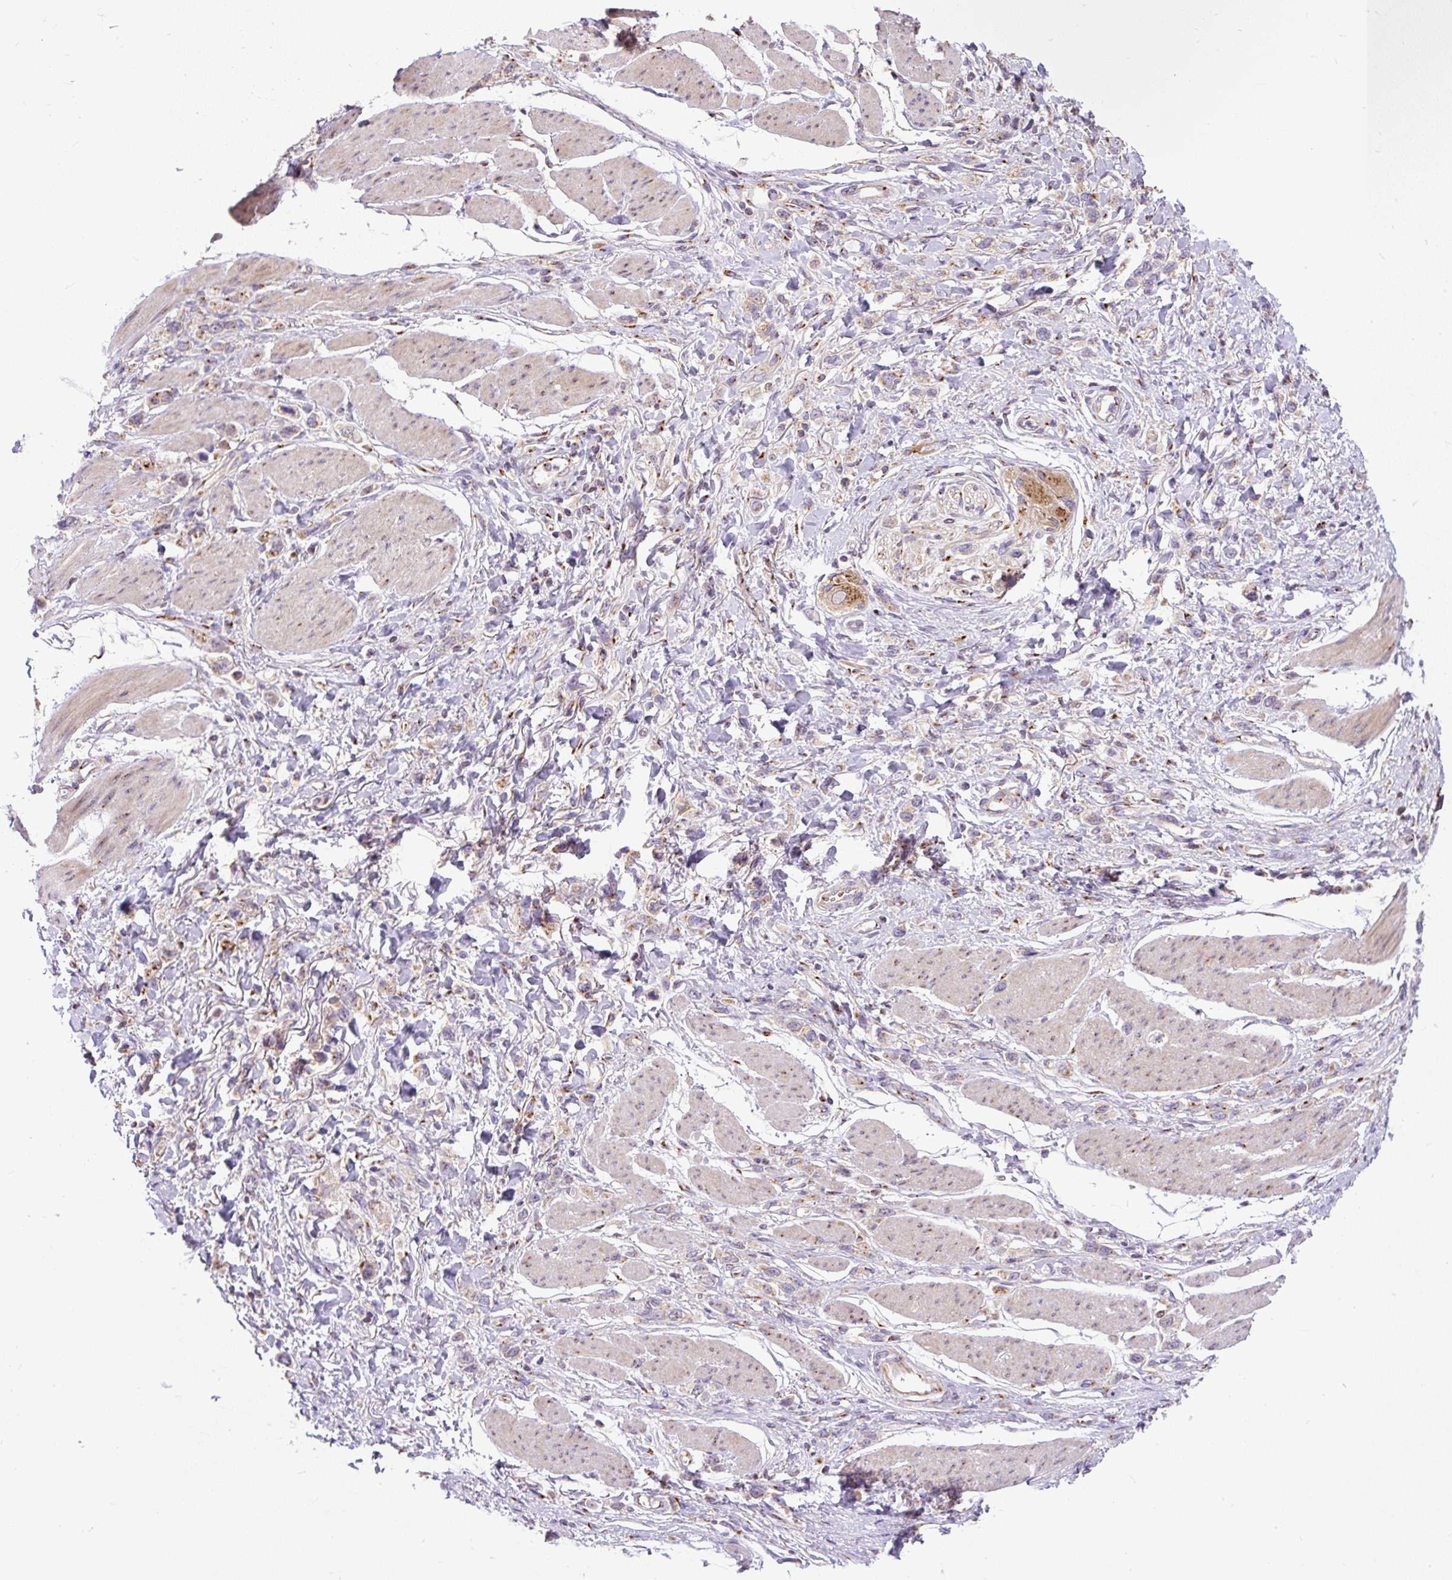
{"staining": {"intensity": "negative", "quantity": "none", "location": "none"}, "tissue": "stomach cancer", "cell_type": "Tumor cells", "image_type": "cancer", "snomed": [{"axis": "morphology", "description": "Adenocarcinoma, NOS"}, {"axis": "topography", "description": "Stomach"}], "caption": "Stomach cancer (adenocarcinoma) stained for a protein using IHC displays no staining tumor cells.", "gene": "MSMP", "patient": {"sex": "female", "age": 65}}